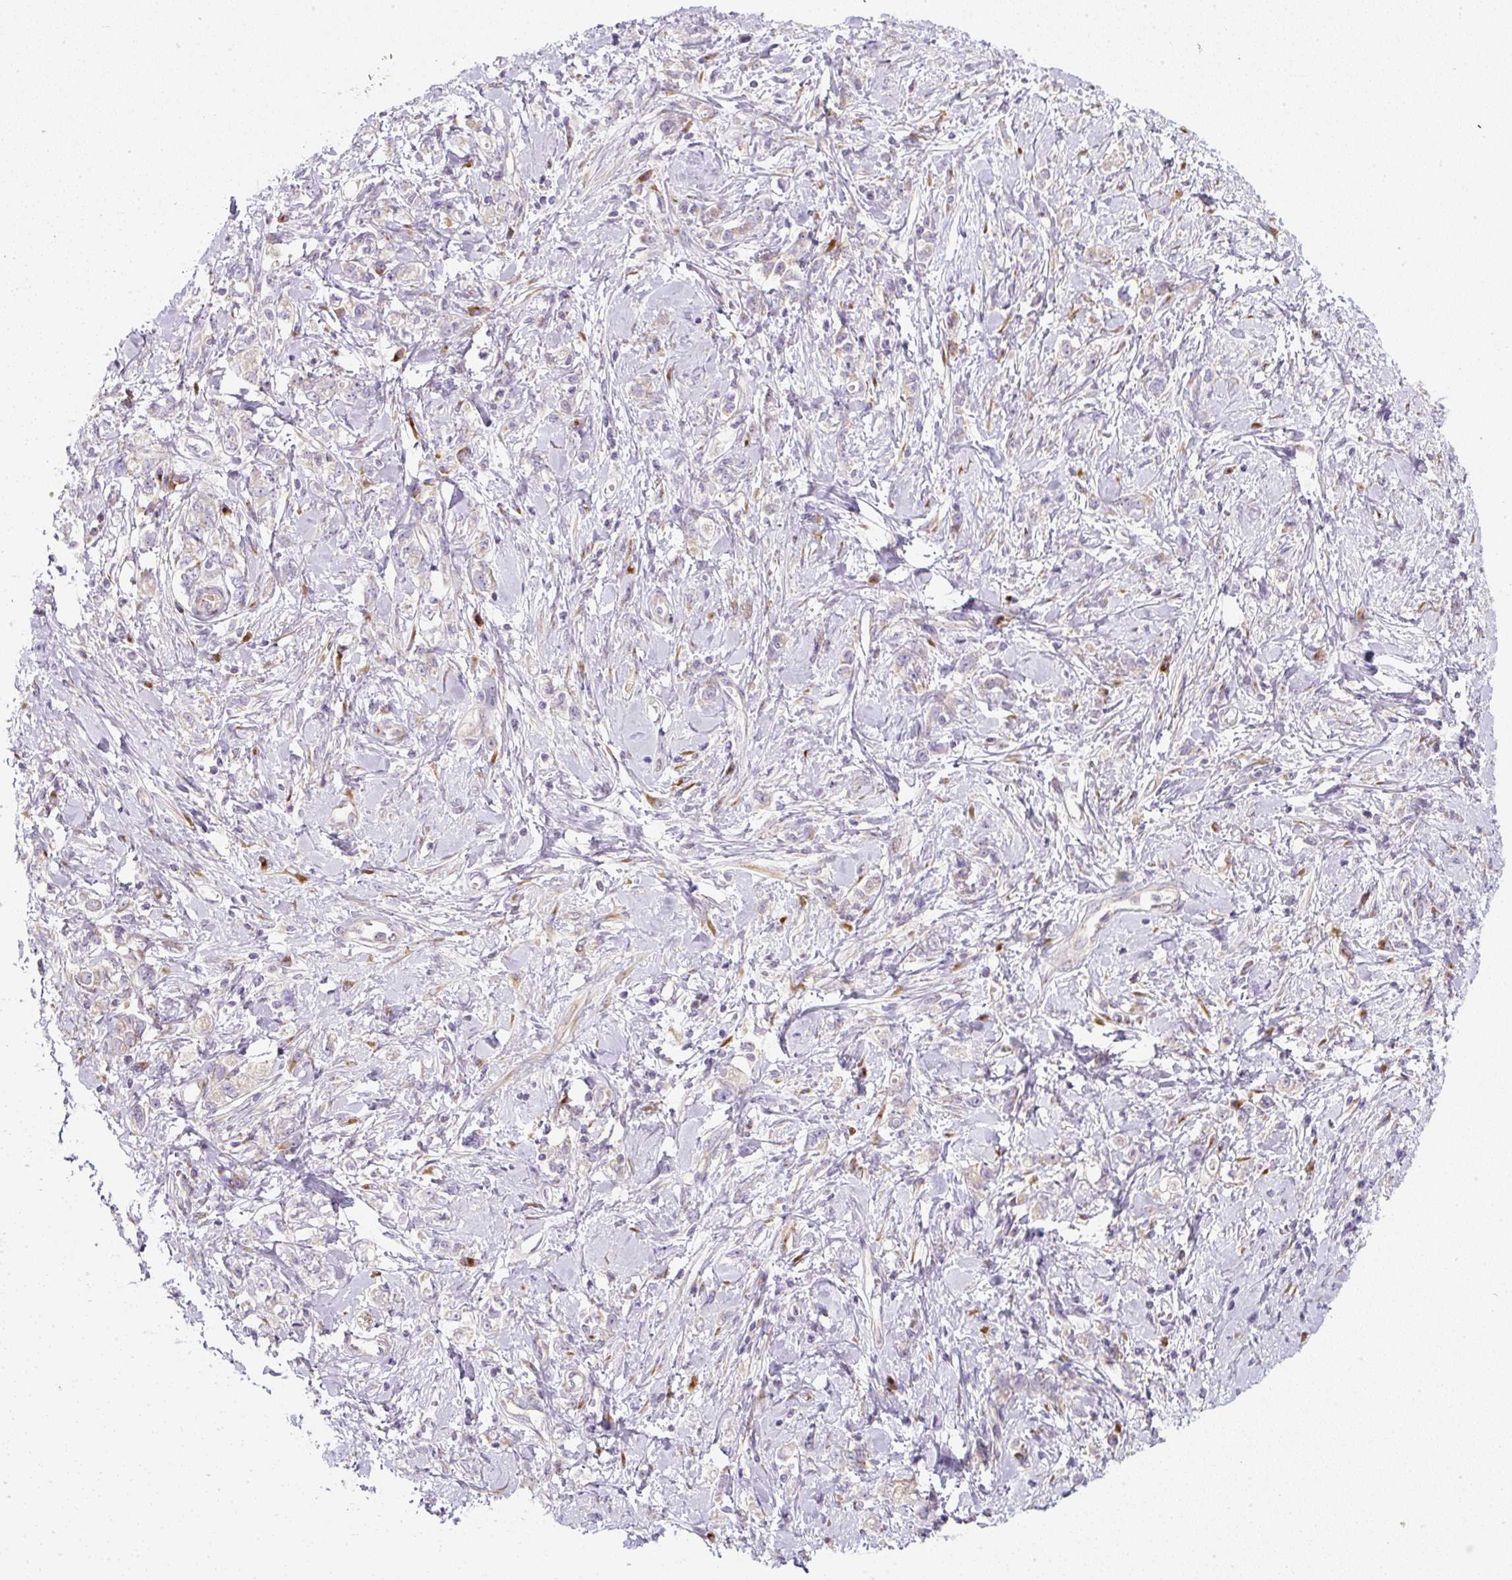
{"staining": {"intensity": "weak", "quantity": "<25%", "location": "cytoplasmic/membranous"}, "tissue": "stomach cancer", "cell_type": "Tumor cells", "image_type": "cancer", "snomed": [{"axis": "morphology", "description": "Adenocarcinoma, NOS"}, {"axis": "topography", "description": "Stomach"}], "caption": "Immunohistochemistry (IHC) of stomach adenocarcinoma demonstrates no positivity in tumor cells.", "gene": "MLX", "patient": {"sex": "female", "age": 76}}